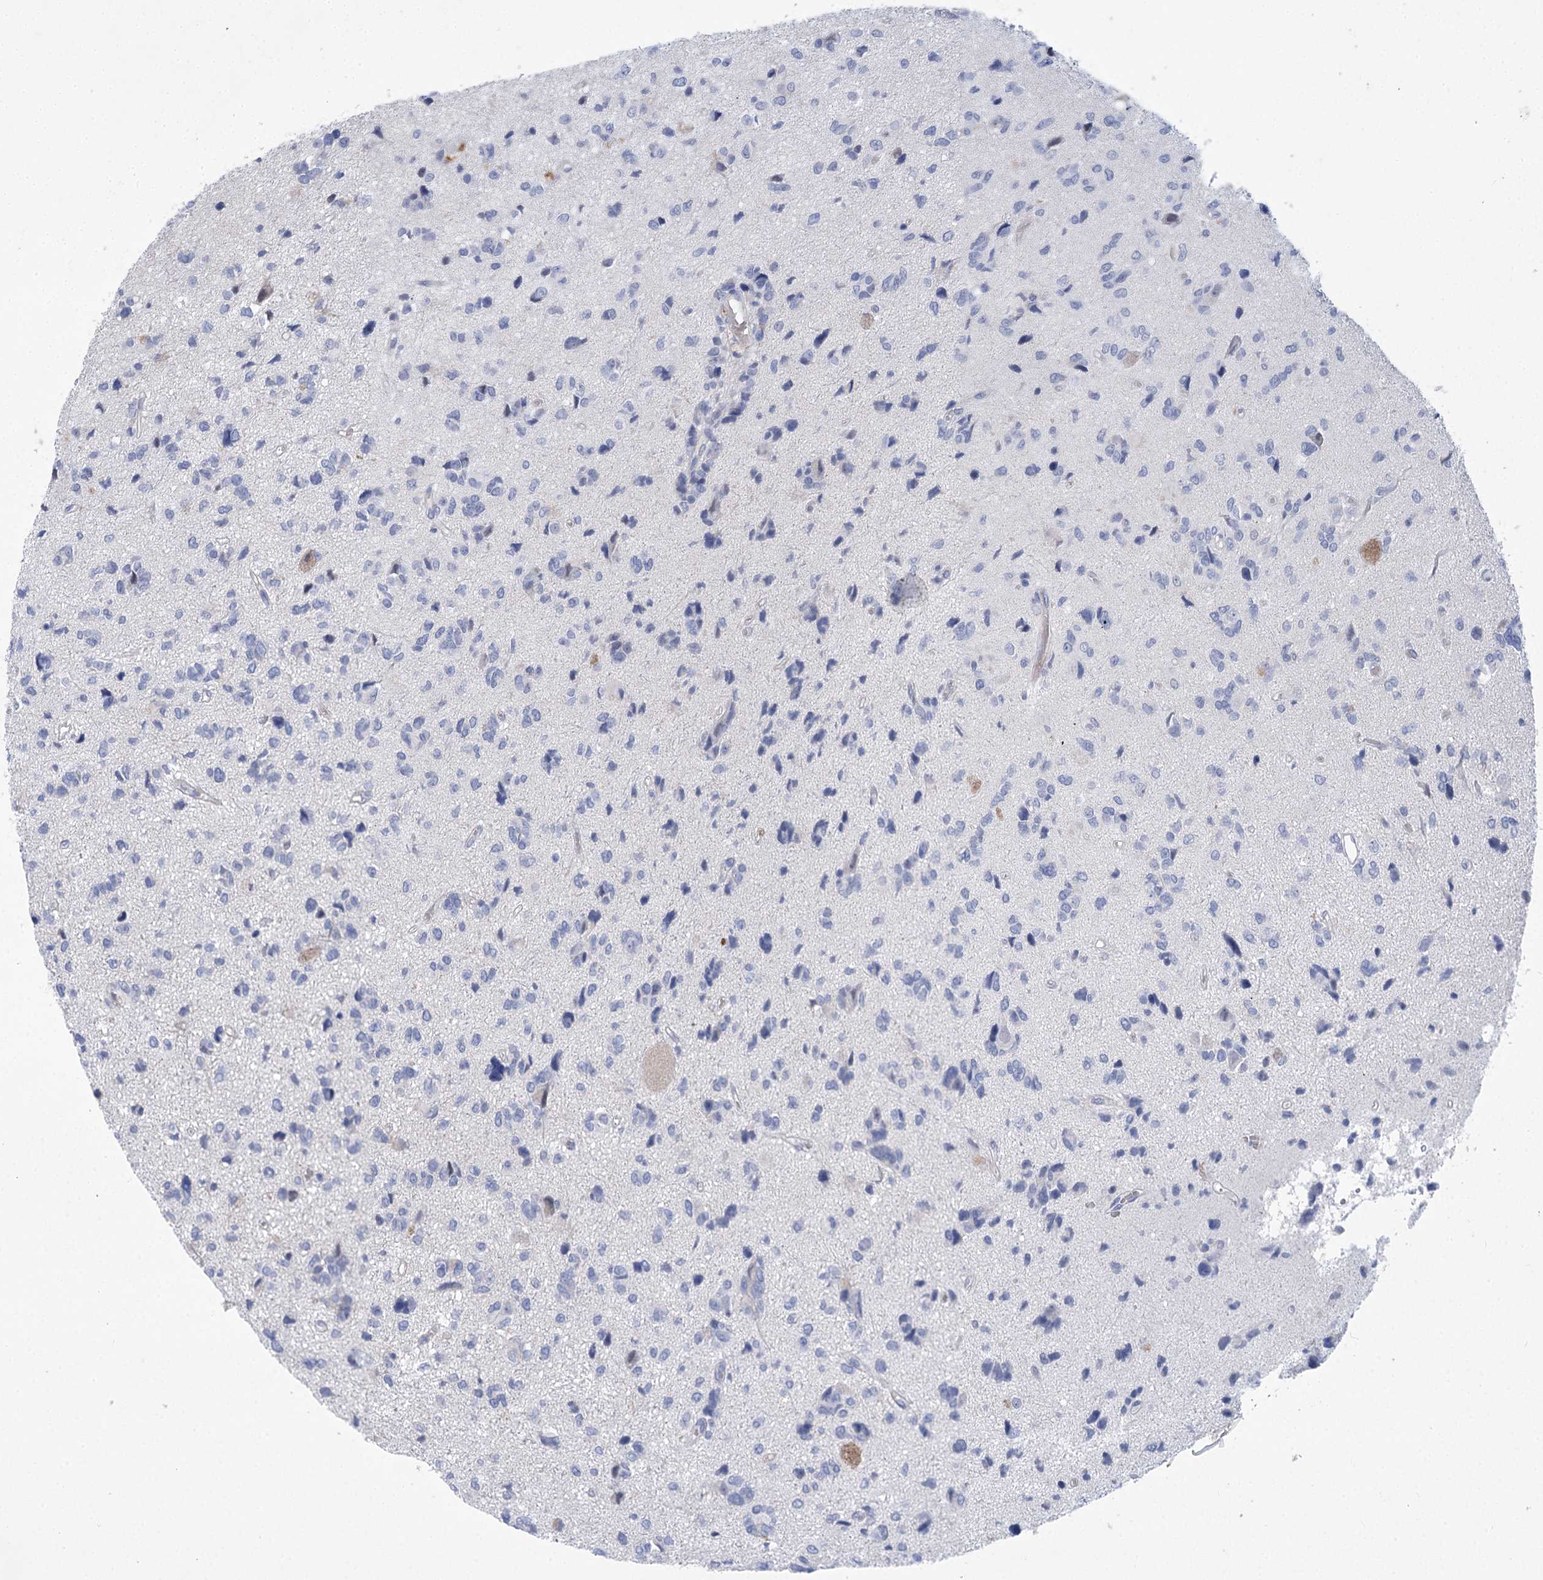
{"staining": {"intensity": "negative", "quantity": "none", "location": "none"}, "tissue": "glioma", "cell_type": "Tumor cells", "image_type": "cancer", "snomed": [{"axis": "morphology", "description": "Glioma, malignant, High grade"}, {"axis": "topography", "description": "Brain"}], "caption": "Malignant high-grade glioma was stained to show a protein in brown. There is no significant staining in tumor cells. The staining is performed using DAB brown chromogen with nuclei counter-stained in using hematoxylin.", "gene": "THAP6", "patient": {"sex": "female", "age": 59}}